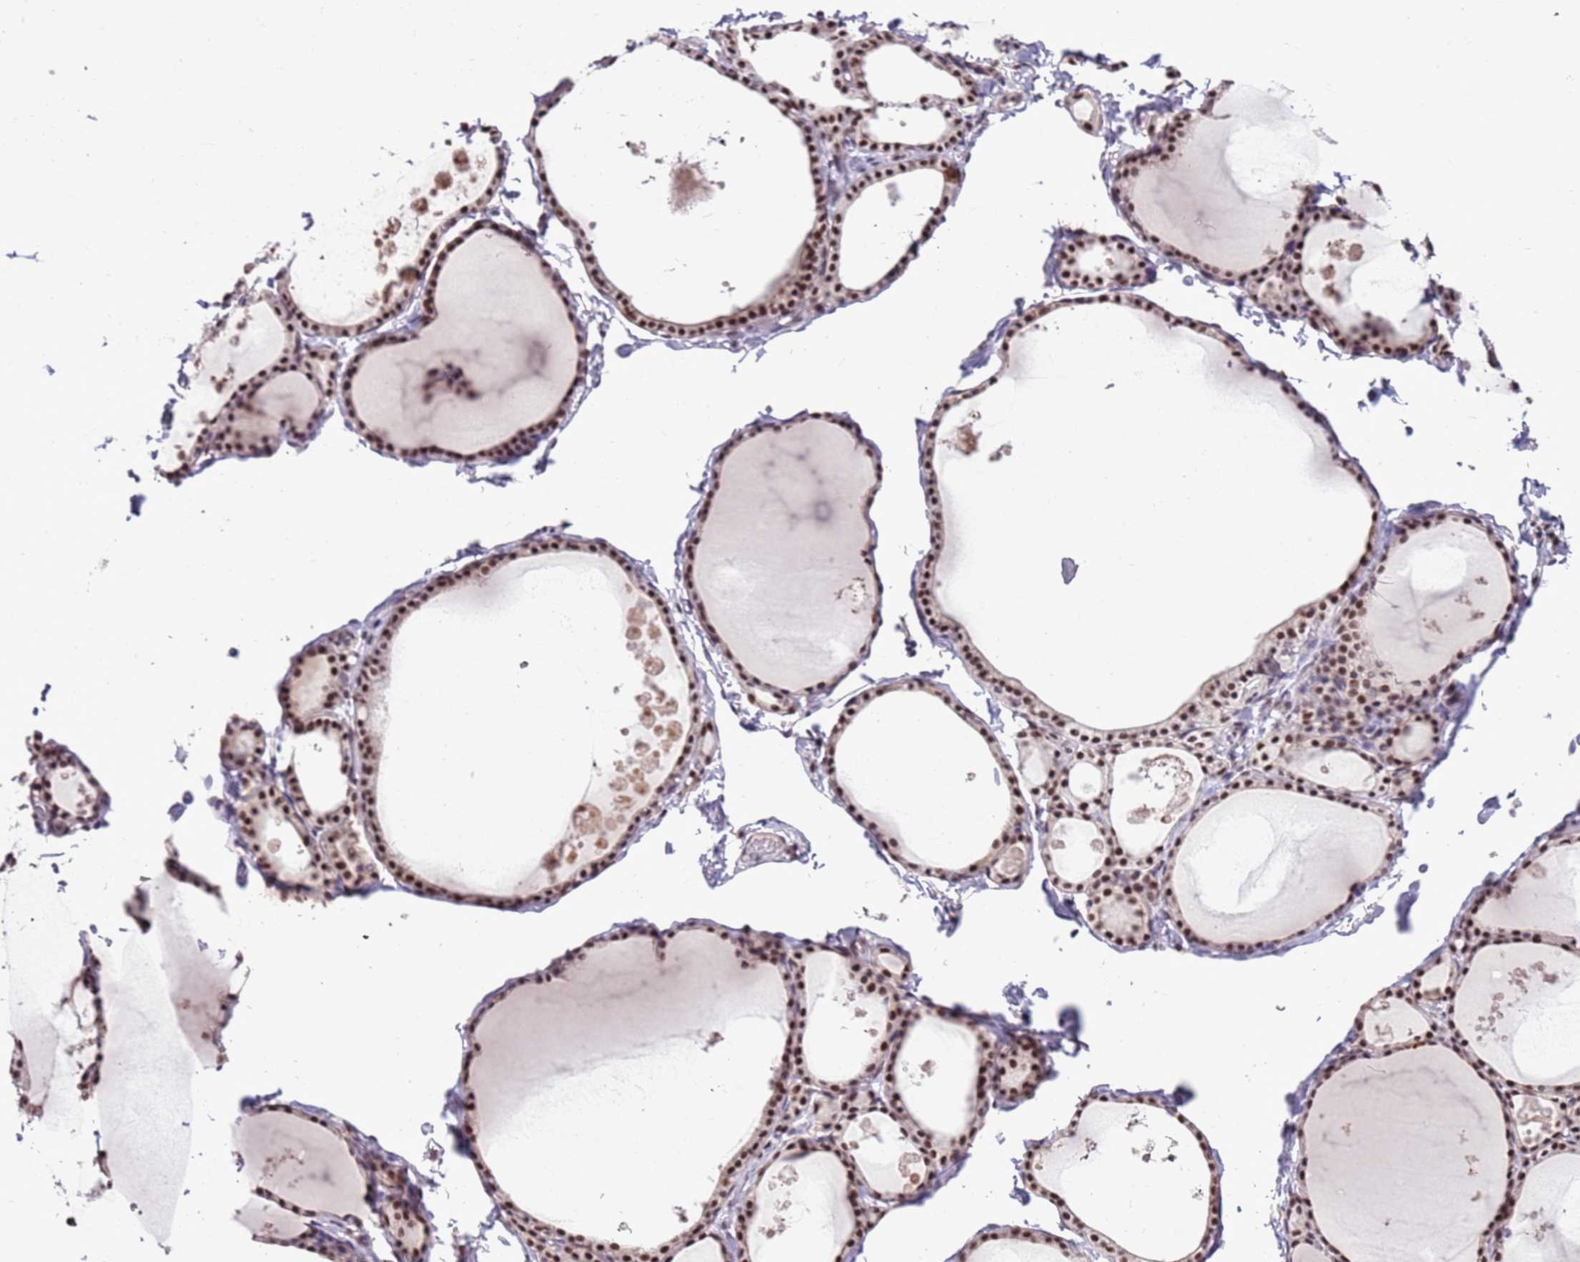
{"staining": {"intensity": "strong", "quantity": ">75%", "location": "nuclear"}, "tissue": "thyroid gland", "cell_type": "Glandular cells", "image_type": "normal", "snomed": [{"axis": "morphology", "description": "Normal tissue, NOS"}, {"axis": "topography", "description": "Thyroid gland"}], "caption": "Immunohistochemical staining of normal thyroid gland exhibits high levels of strong nuclear positivity in about >75% of glandular cells.", "gene": "AKAP8L", "patient": {"sex": "male", "age": 56}}